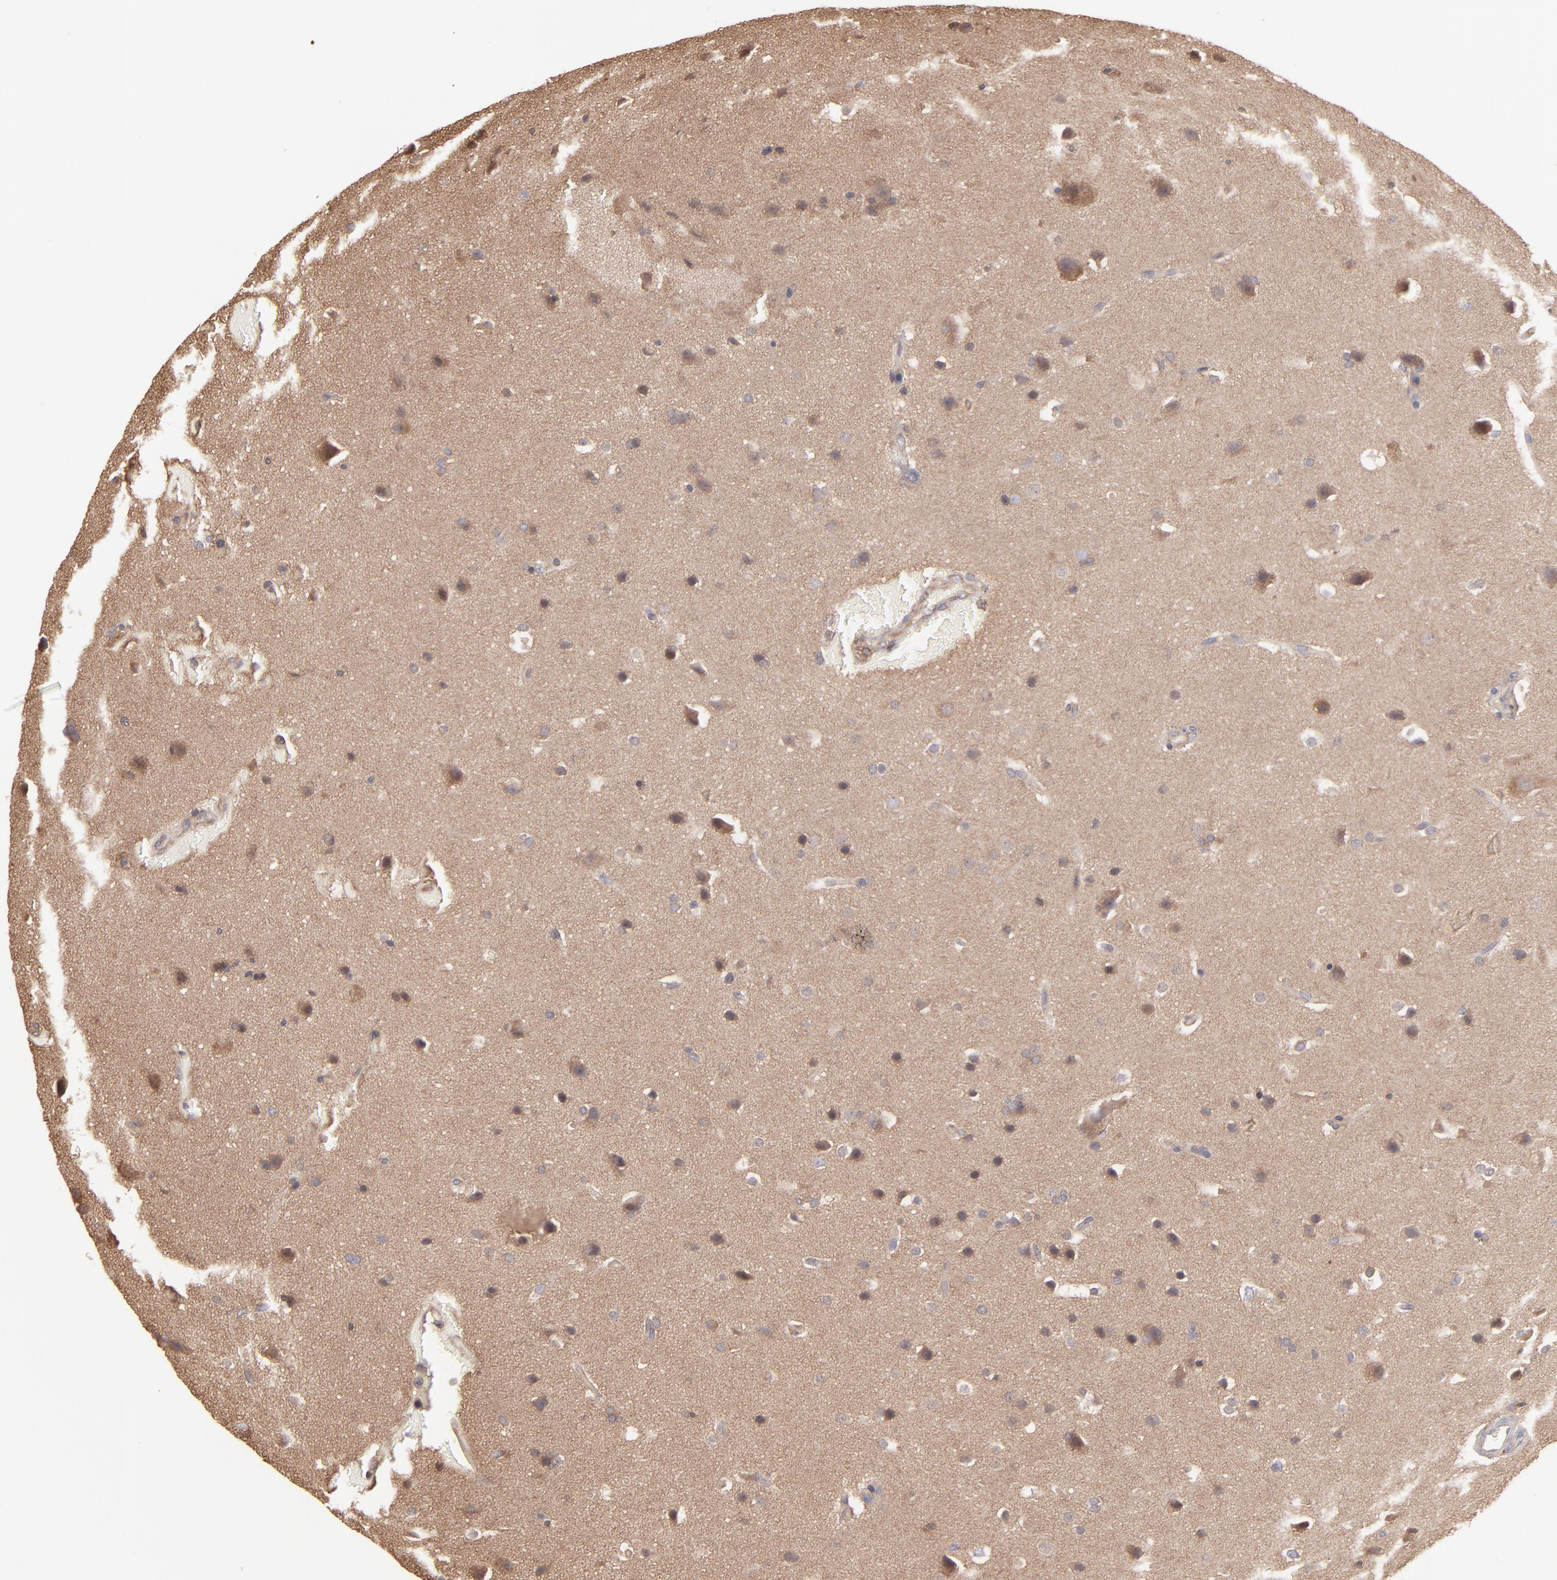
{"staining": {"intensity": "moderate", "quantity": "25%-75%", "location": "cytoplasmic/membranous"}, "tissue": "glioma", "cell_type": "Tumor cells", "image_type": "cancer", "snomed": [{"axis": "morphology", "description": "Glioma, malignant, Low grade"}, {"axis": "topography", "description": "Cerebral cortex"}], "caption": "The immunohistochemical stain highlights moderate cytoplasmic/membranous staining in tumor cells of glioma tissue. (brown staining indicates protein expression, while blue staining denotes nuclei).", "gene": "MAP2K2", "patient": {"sex": "female", "age": 47}}